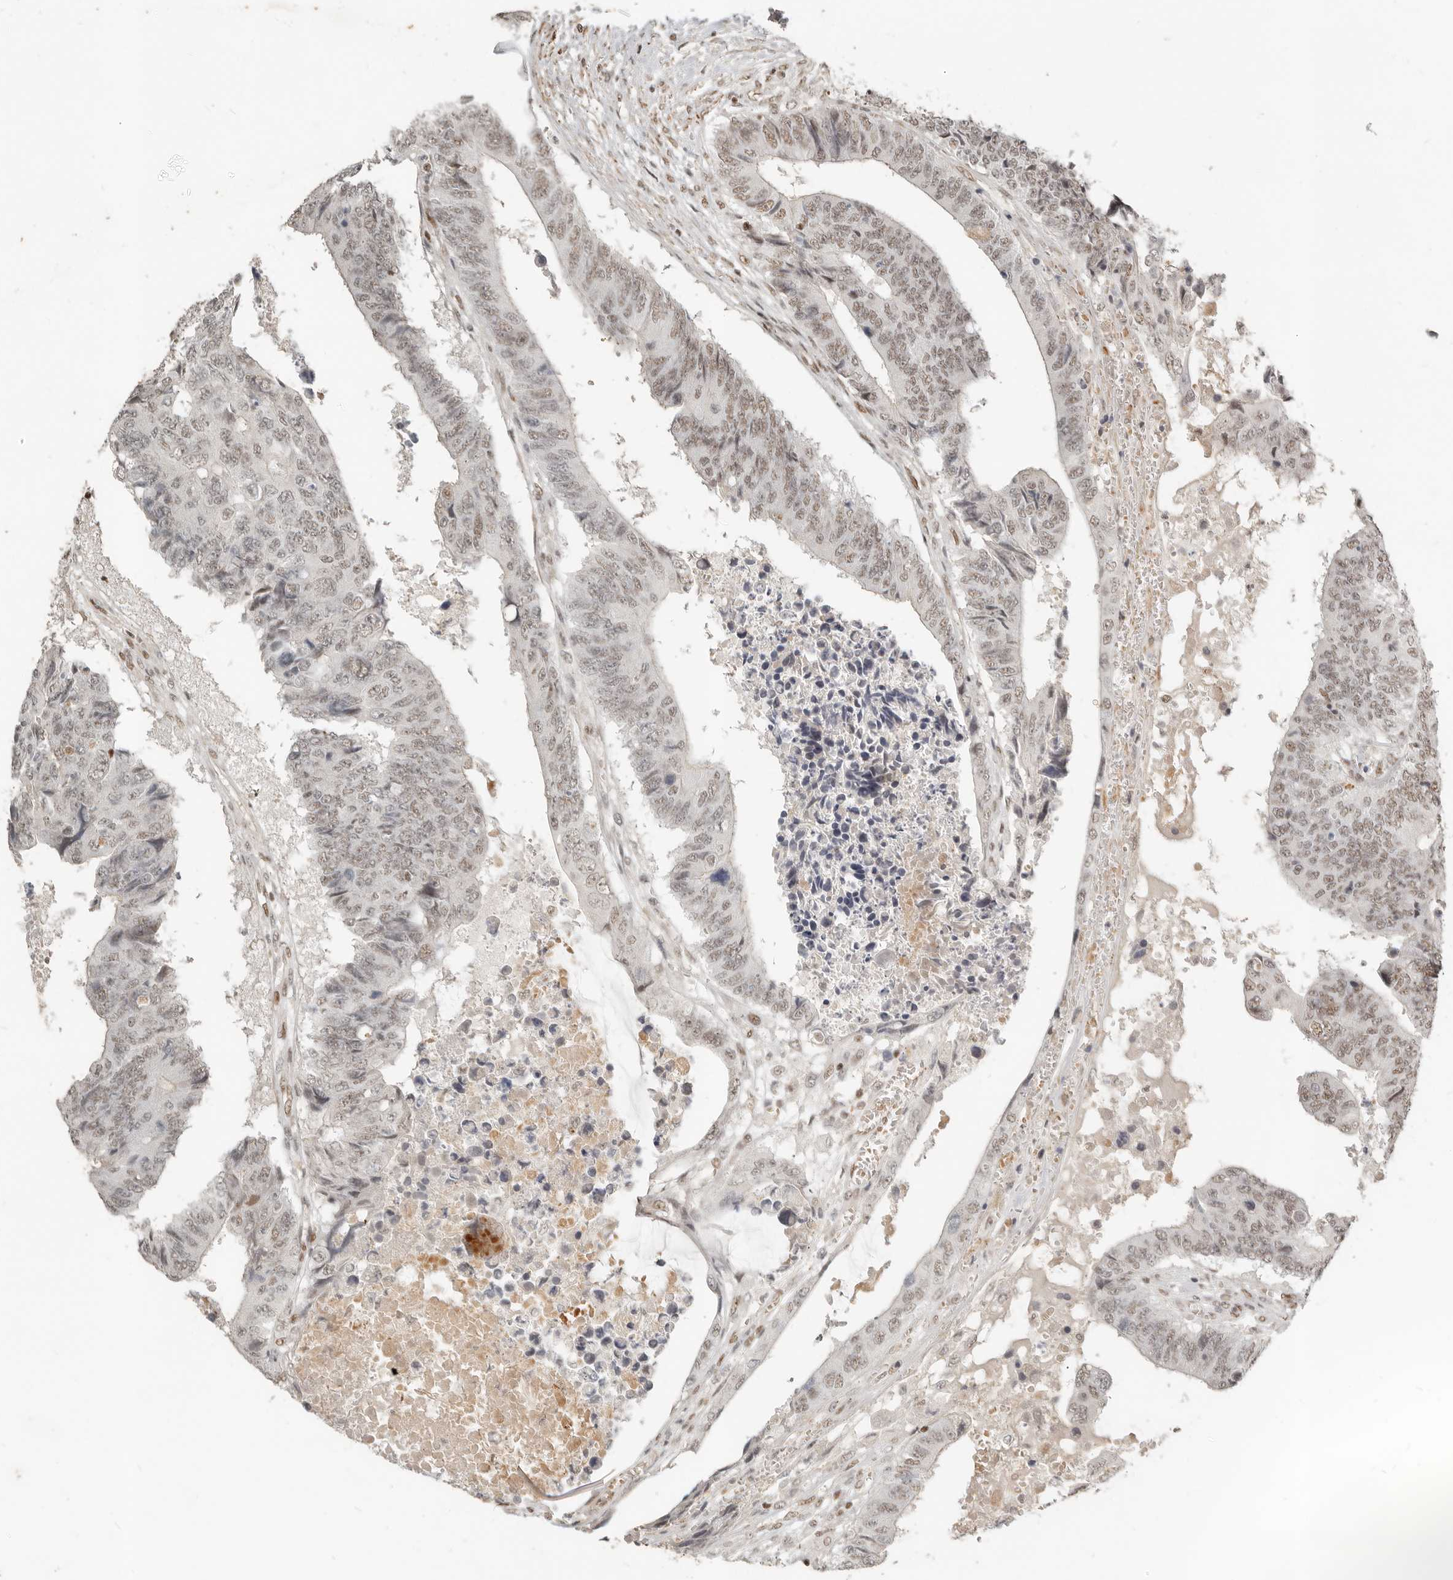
{"staining": {"intensity": "weak", "quantity": ">75%", "location": "nuclear"}, "tissue": "colorectal cancer", "cell_type": "Tumor cells", "image_type": "cancer", "snomed": [{"axis": "morphology", "description": "Adenocarcinoma, NOS"}, {"axis": "topography", "description": "Rectum"}], "caption": "Weak nuclear protein expression is identified in about >75% of tumor cells in colorectal adenocarcinoma. (IHC, brightfield microscopy, high magnification).", "gene": "GABPA", "patient": {"sex": "male", "age": 84}}